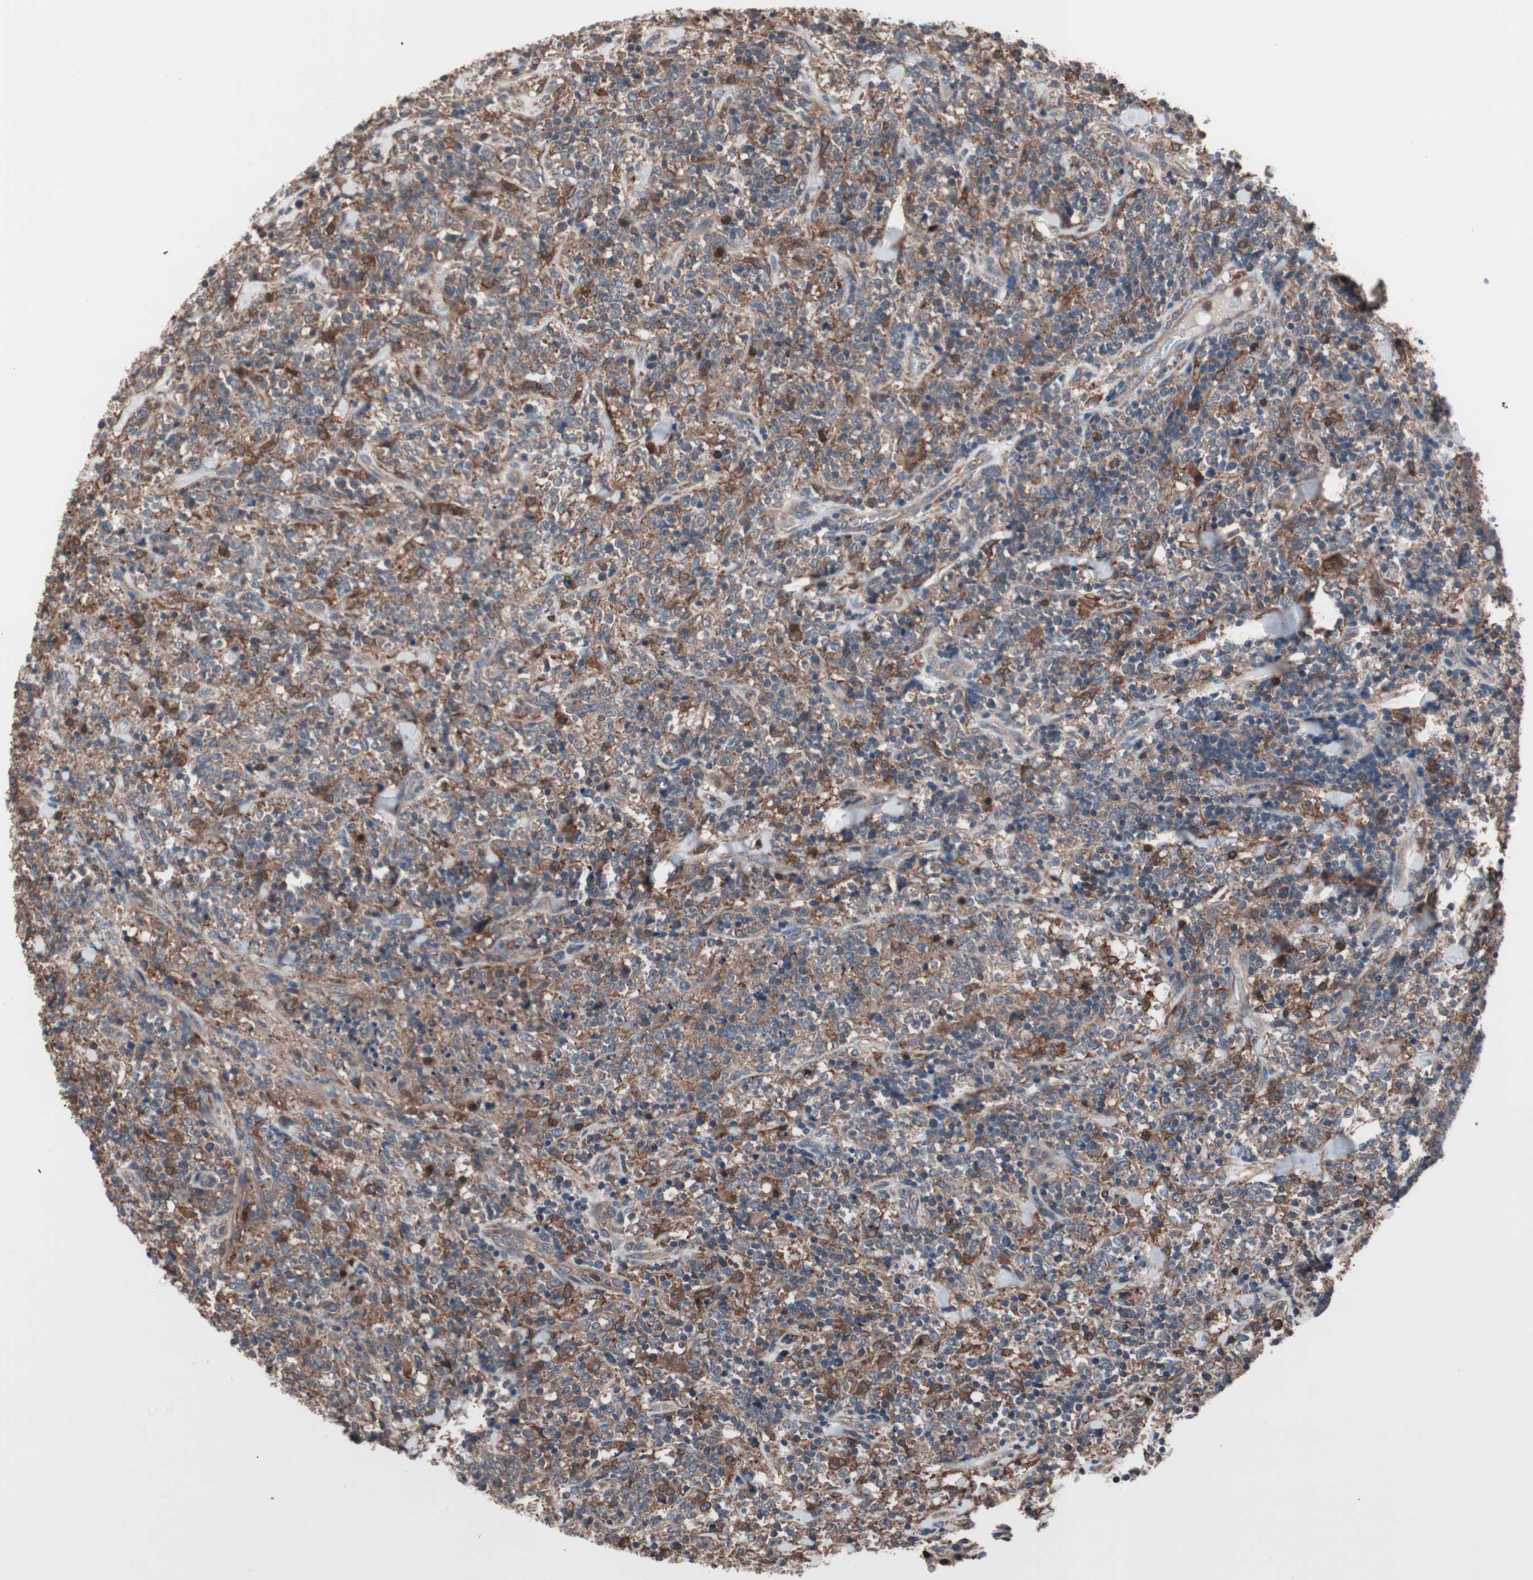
{"staining": {"intensity": "moderate", "quantity": "<25%", "location": "cytoplasmic/membranous"}, "tissue": "lymphoma", "cell_type": "Tumor cells", "image_type": "cancer", "snomed": [{"axis": "morphology", "description": "Malignant lymphoma, non-Hodgkin's type, High grade"}, {"axis": "topography", "description": "Soft tissue"}], "caption": "A high-resolution photomicrograph shows immunohistochemistry (IHC) staining of malignant lymphoma, non-Hodgkin's type (high-grade), which displays moderate cytoplasmic/membranous positivity in about <25% of tumor cells.", "gene": "ATG7", "patient": {"sex": "male", "age": 18}}